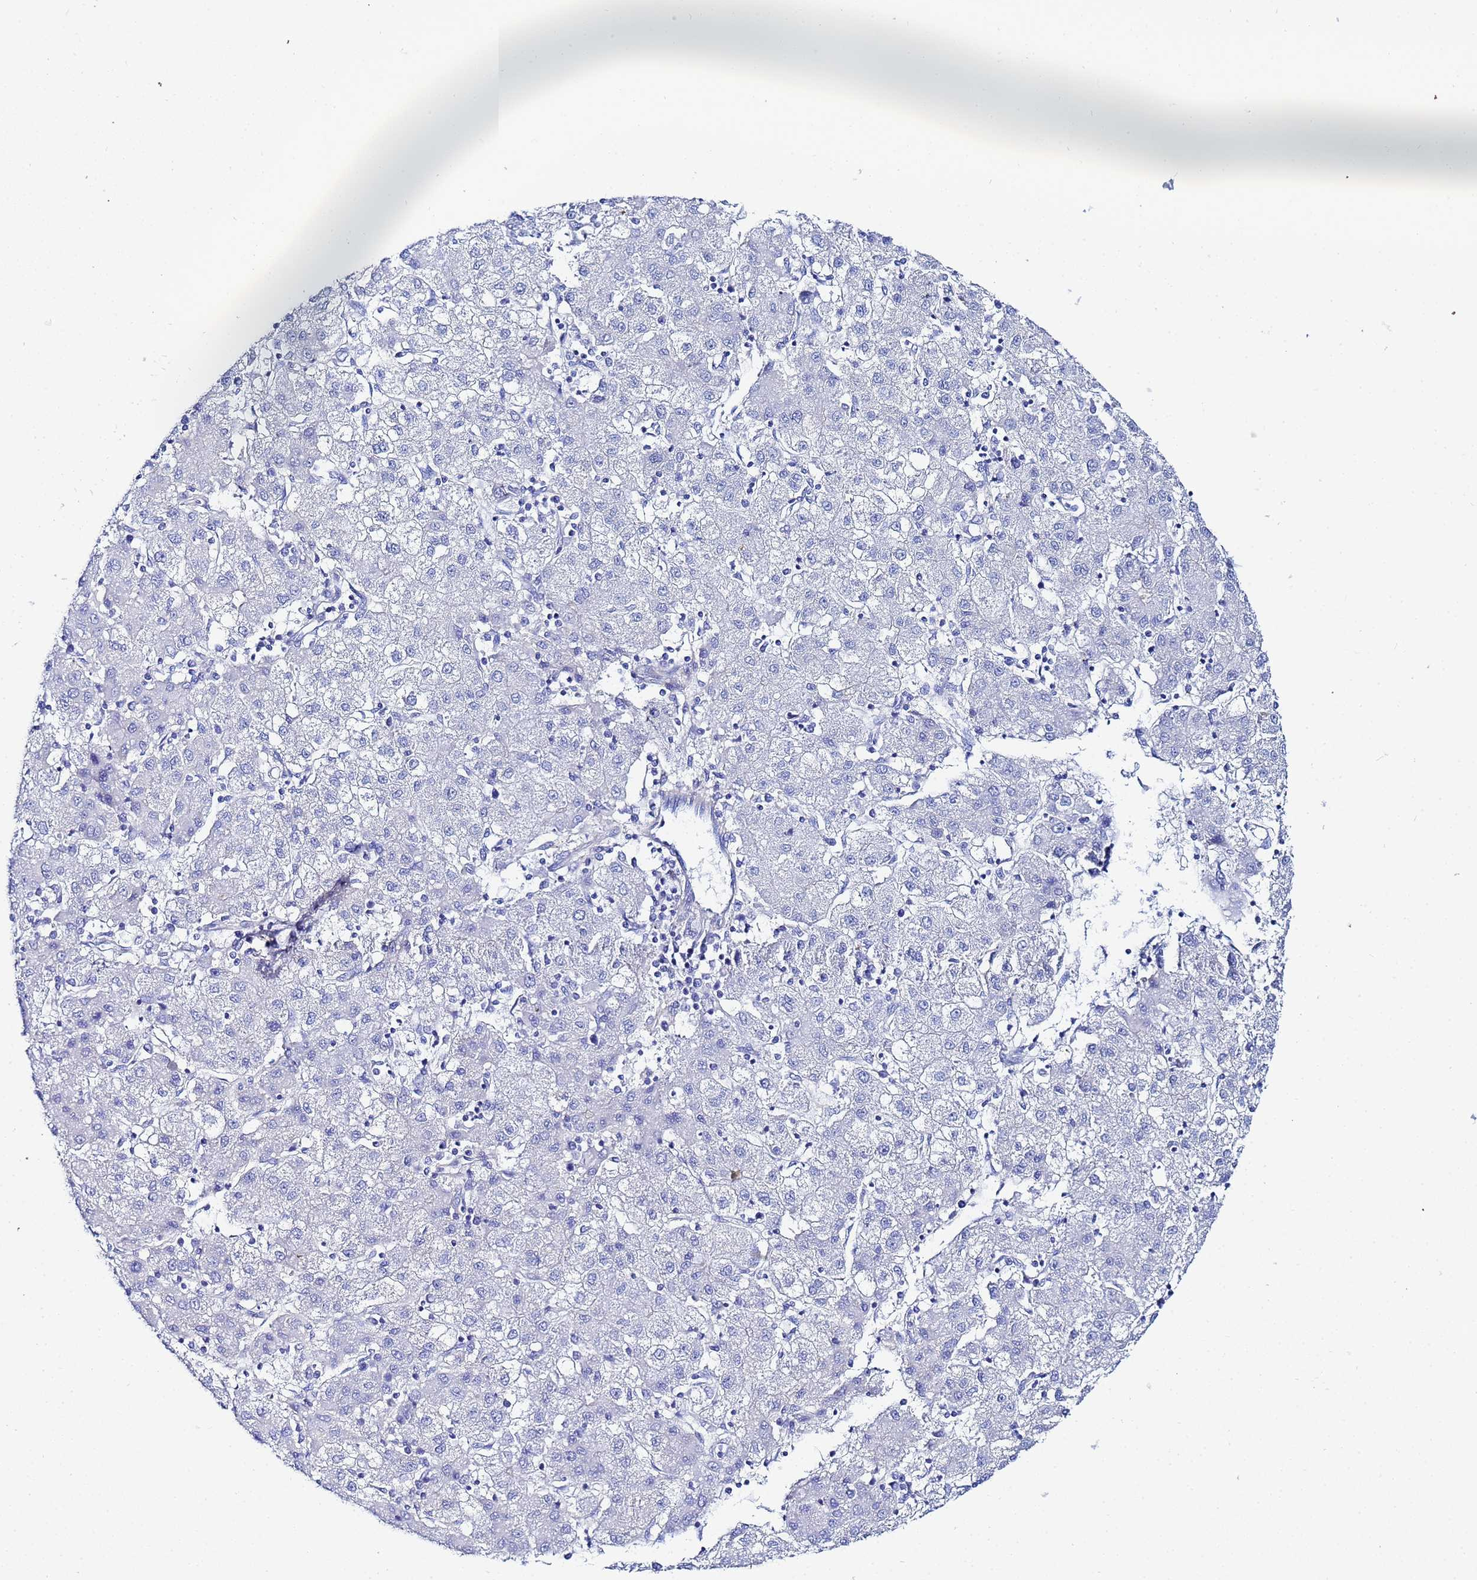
{"staining": {"intensity": "negative", "quantity": "none", "location": "none"}, "tissue": "liver cancer", "cell_type": "Tumor cells", "image_type": "cancer", "snomed": [{"axis": "morphology", "description": "Carcinoma, Hepatocellular, NOS"}, {"axis": "topography", "description": "Liver"}], "caption": "Immunohistochemistry (IHC) image of hepatocellular carcinoma (liver) stained for a protein (brown), which reveals no staining in tumor cells.", "gene": "RAB39B", "patient": {"sex": "male", "age": 72}}